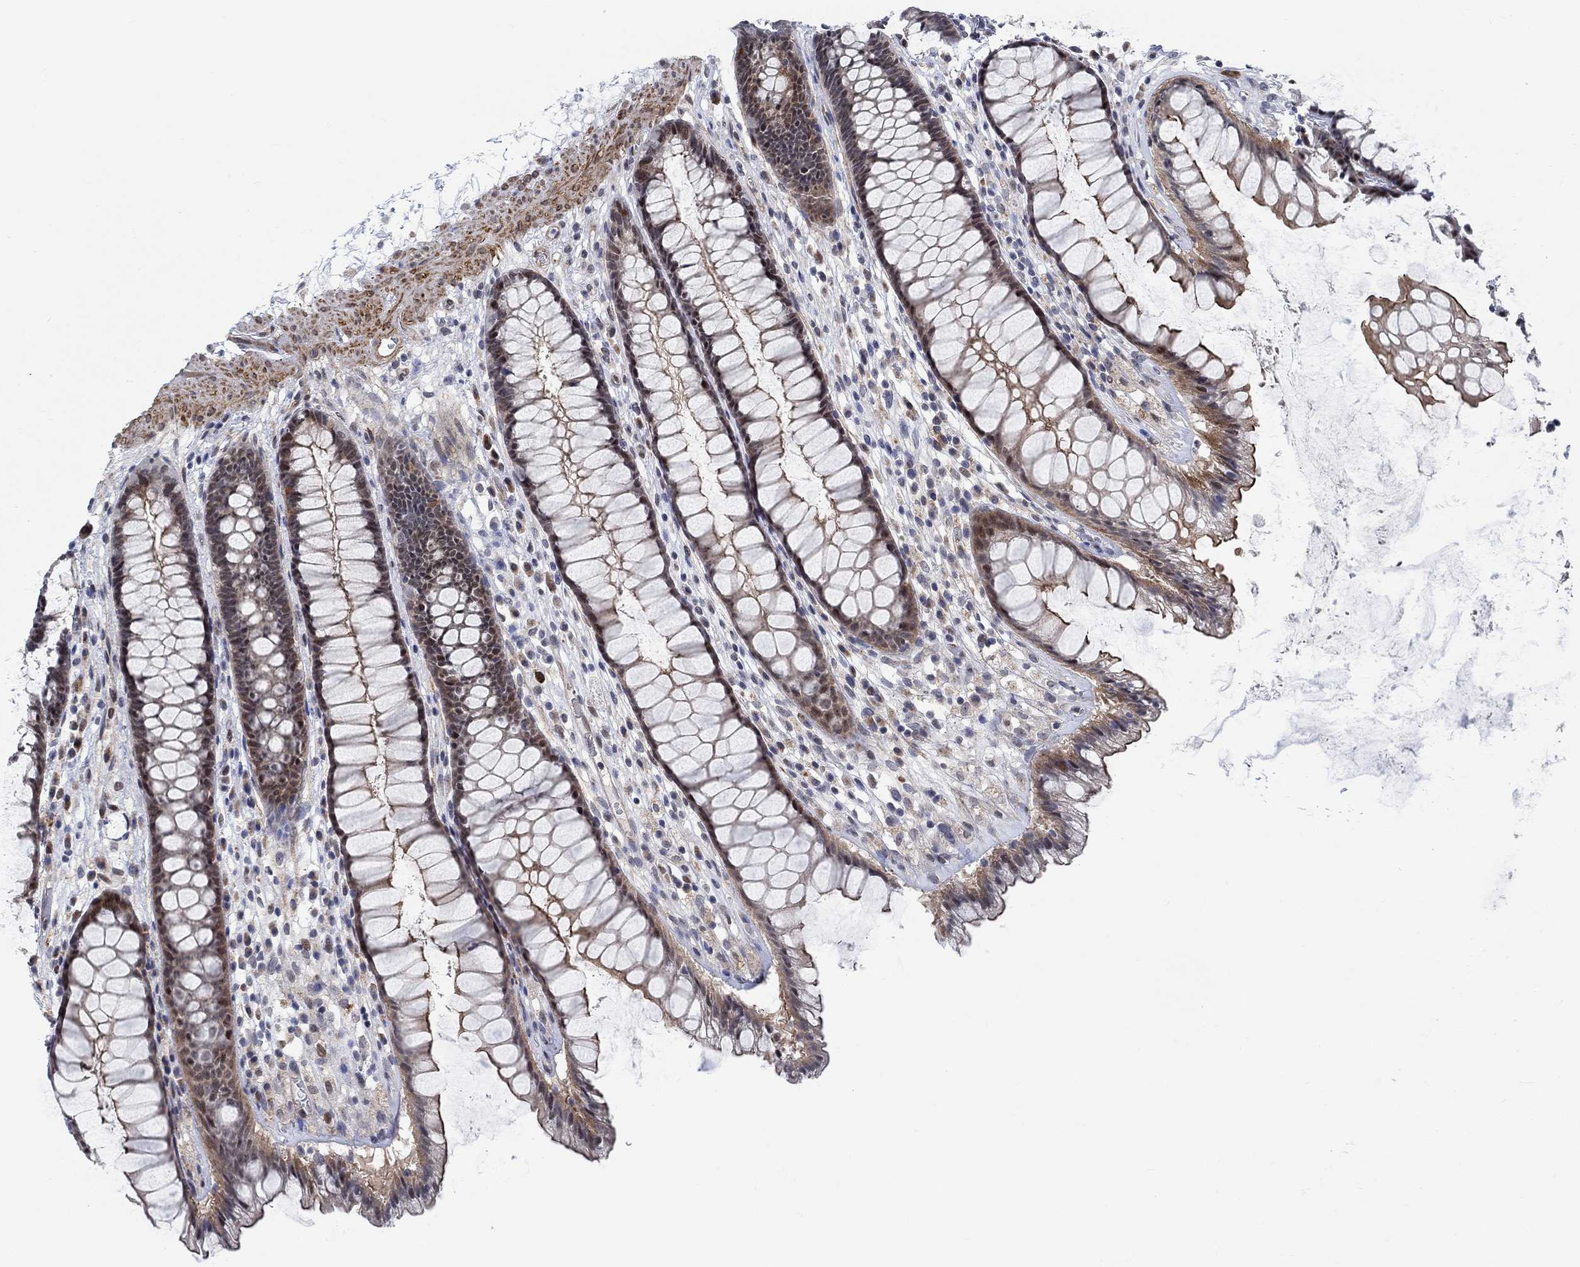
{"staining": {"intensity": "strong", "quantity": "<25%", "location": "cytoplasmic/membranous"}, "tissue": "rectum", "cell_type": "Glandular cells", "image_type": "normal", "snomed": [{"axis": "morphology", "description": "Normal tissue, NOS"}, {"axis": "topography", "description": "Rectum"}], "caption": "High-power microscopy captured an IHC photomicrograph of benign rectum, revealing strong cytoplasmic/membranous staining in about <25% of glandular cells.", "gene": "KCNH8", "patient": {"sex": "male", "age": 72}}